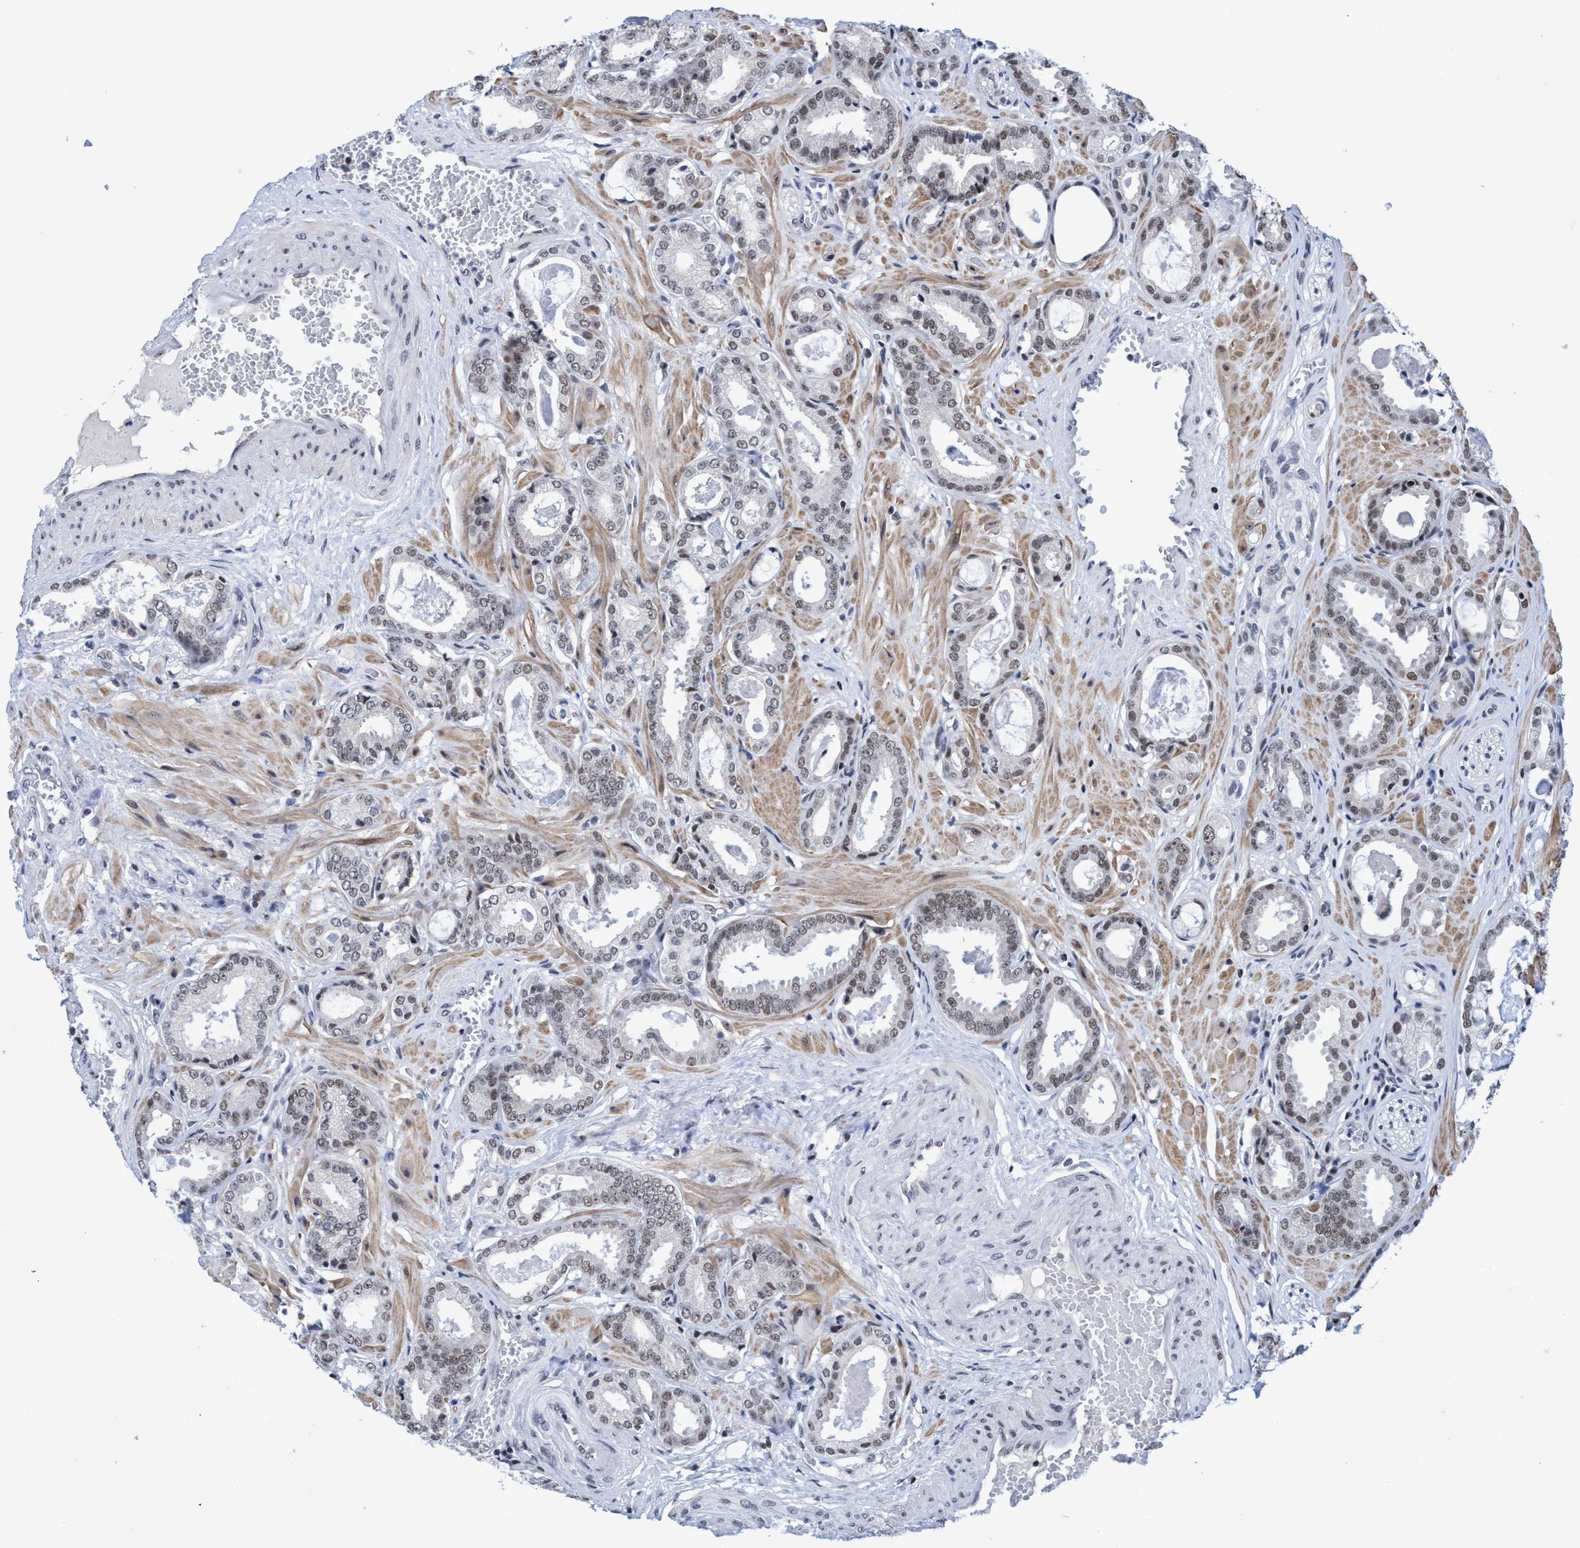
{"staining": {"intensity": "weak", "quantity": "<25%", "location": "nuclear"}, "tissue": "prostate cancer", "cell_type": "Tumor cells", "image_type": "cancer", "snomed": [{"axis": "morphology", "description": "Adenocarcinoma, Low grade"}, {"axis": "topography", "description": "Prostate"}], "caption": "This is an immunohistochemistry photomicrograph of human prostate cancer. There is no positivity in tumor cells.", "gene": "C9orf78", "patient": {"sex": "male", "age": 53}}